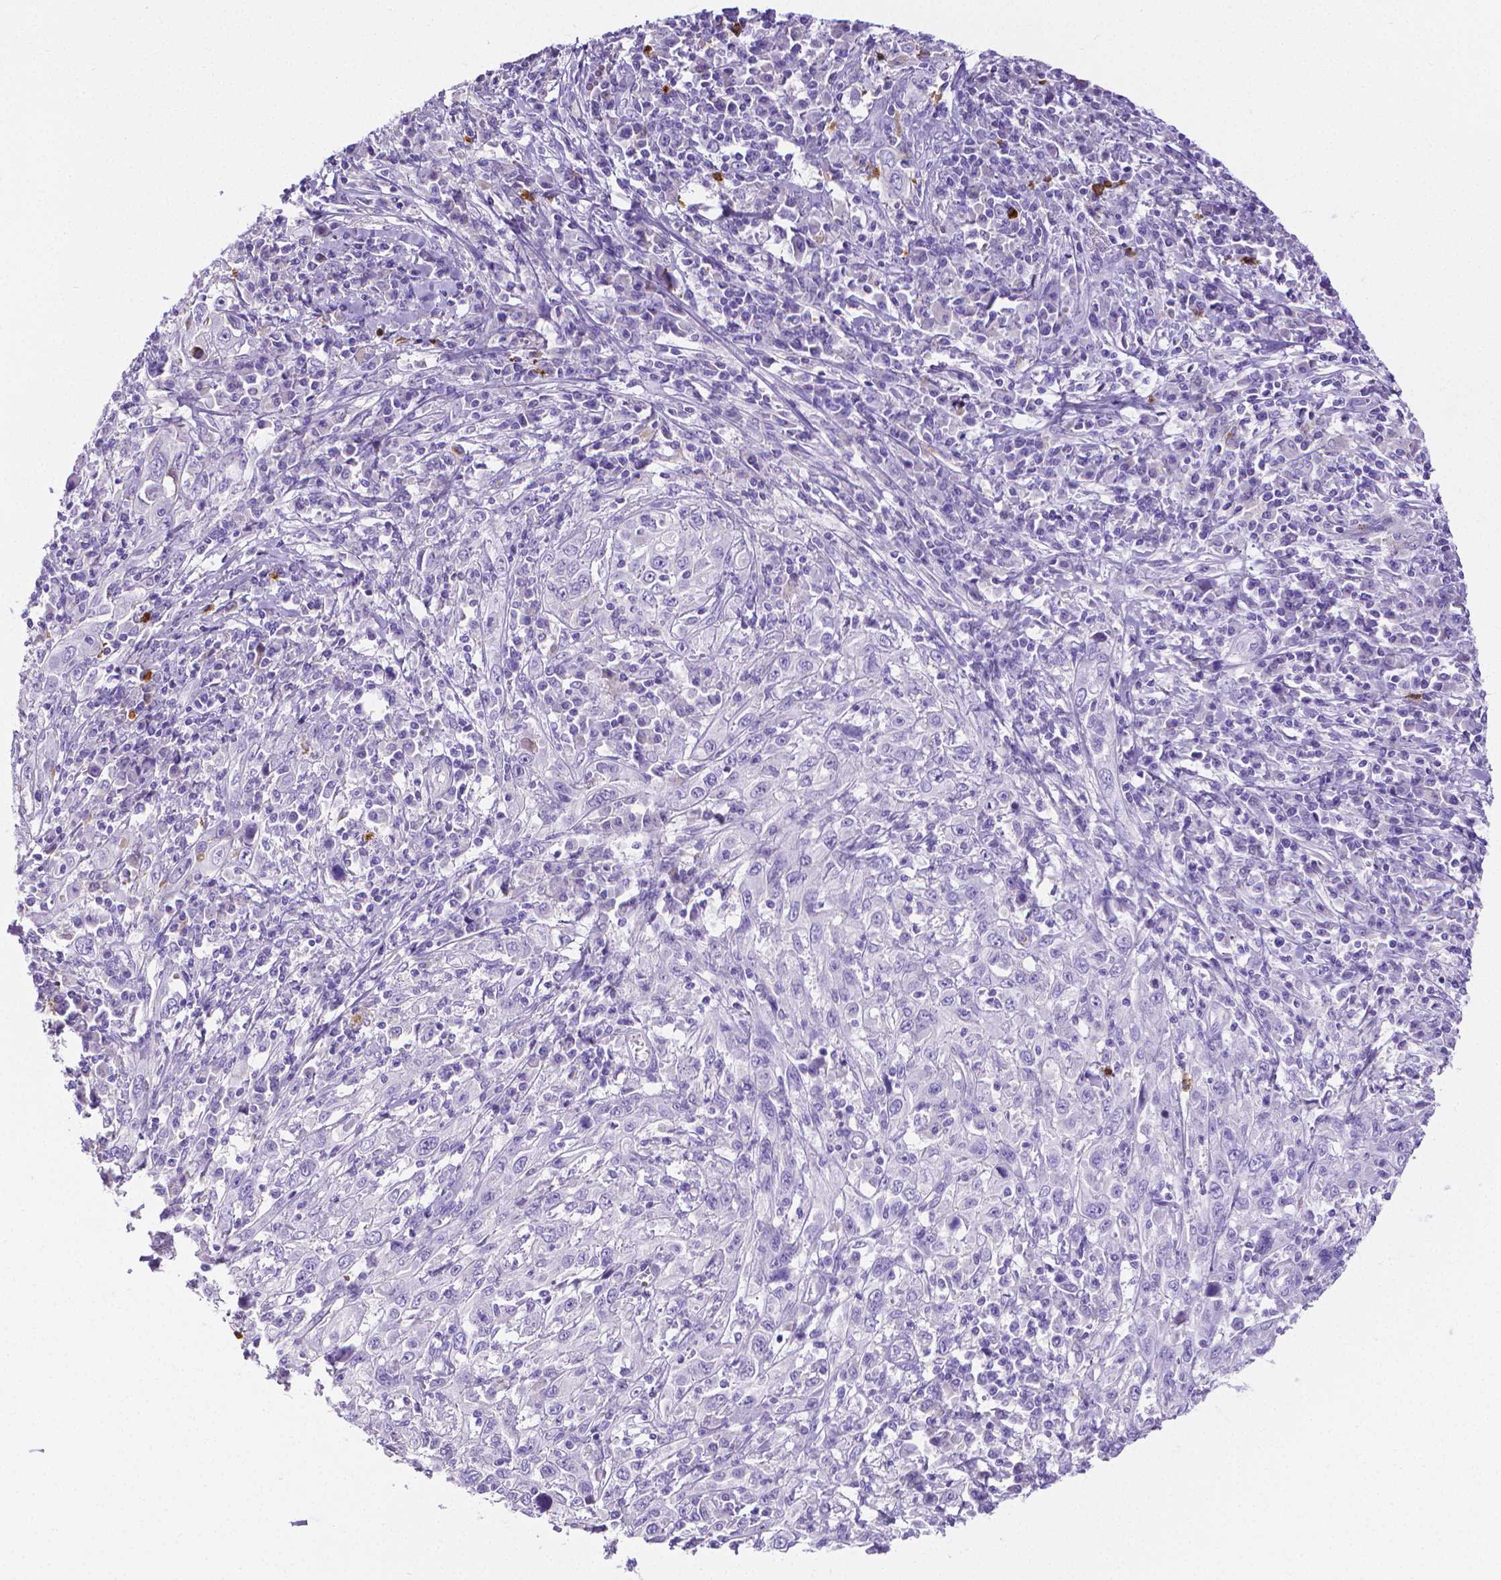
{"staining": {"intensity": "negative", "quantity": "none", "location": "none"}, "tissue": "cervical cancer", "cell_type": "Tumor cells", "image_type": "cancer", "snomed": [{"axis": "morphology", "description": "Squamous cell carcinoma, NOS"}, {"axis": "topography", "description": "Cervix"}], "caption": "High power microscopy micrograph of an immunohistochemistry histopathology image of cervical cancer, revealing no significant expression in tumor cells.", "gene": "MMP9", "patient": {"sex": "female", "age": 46}}